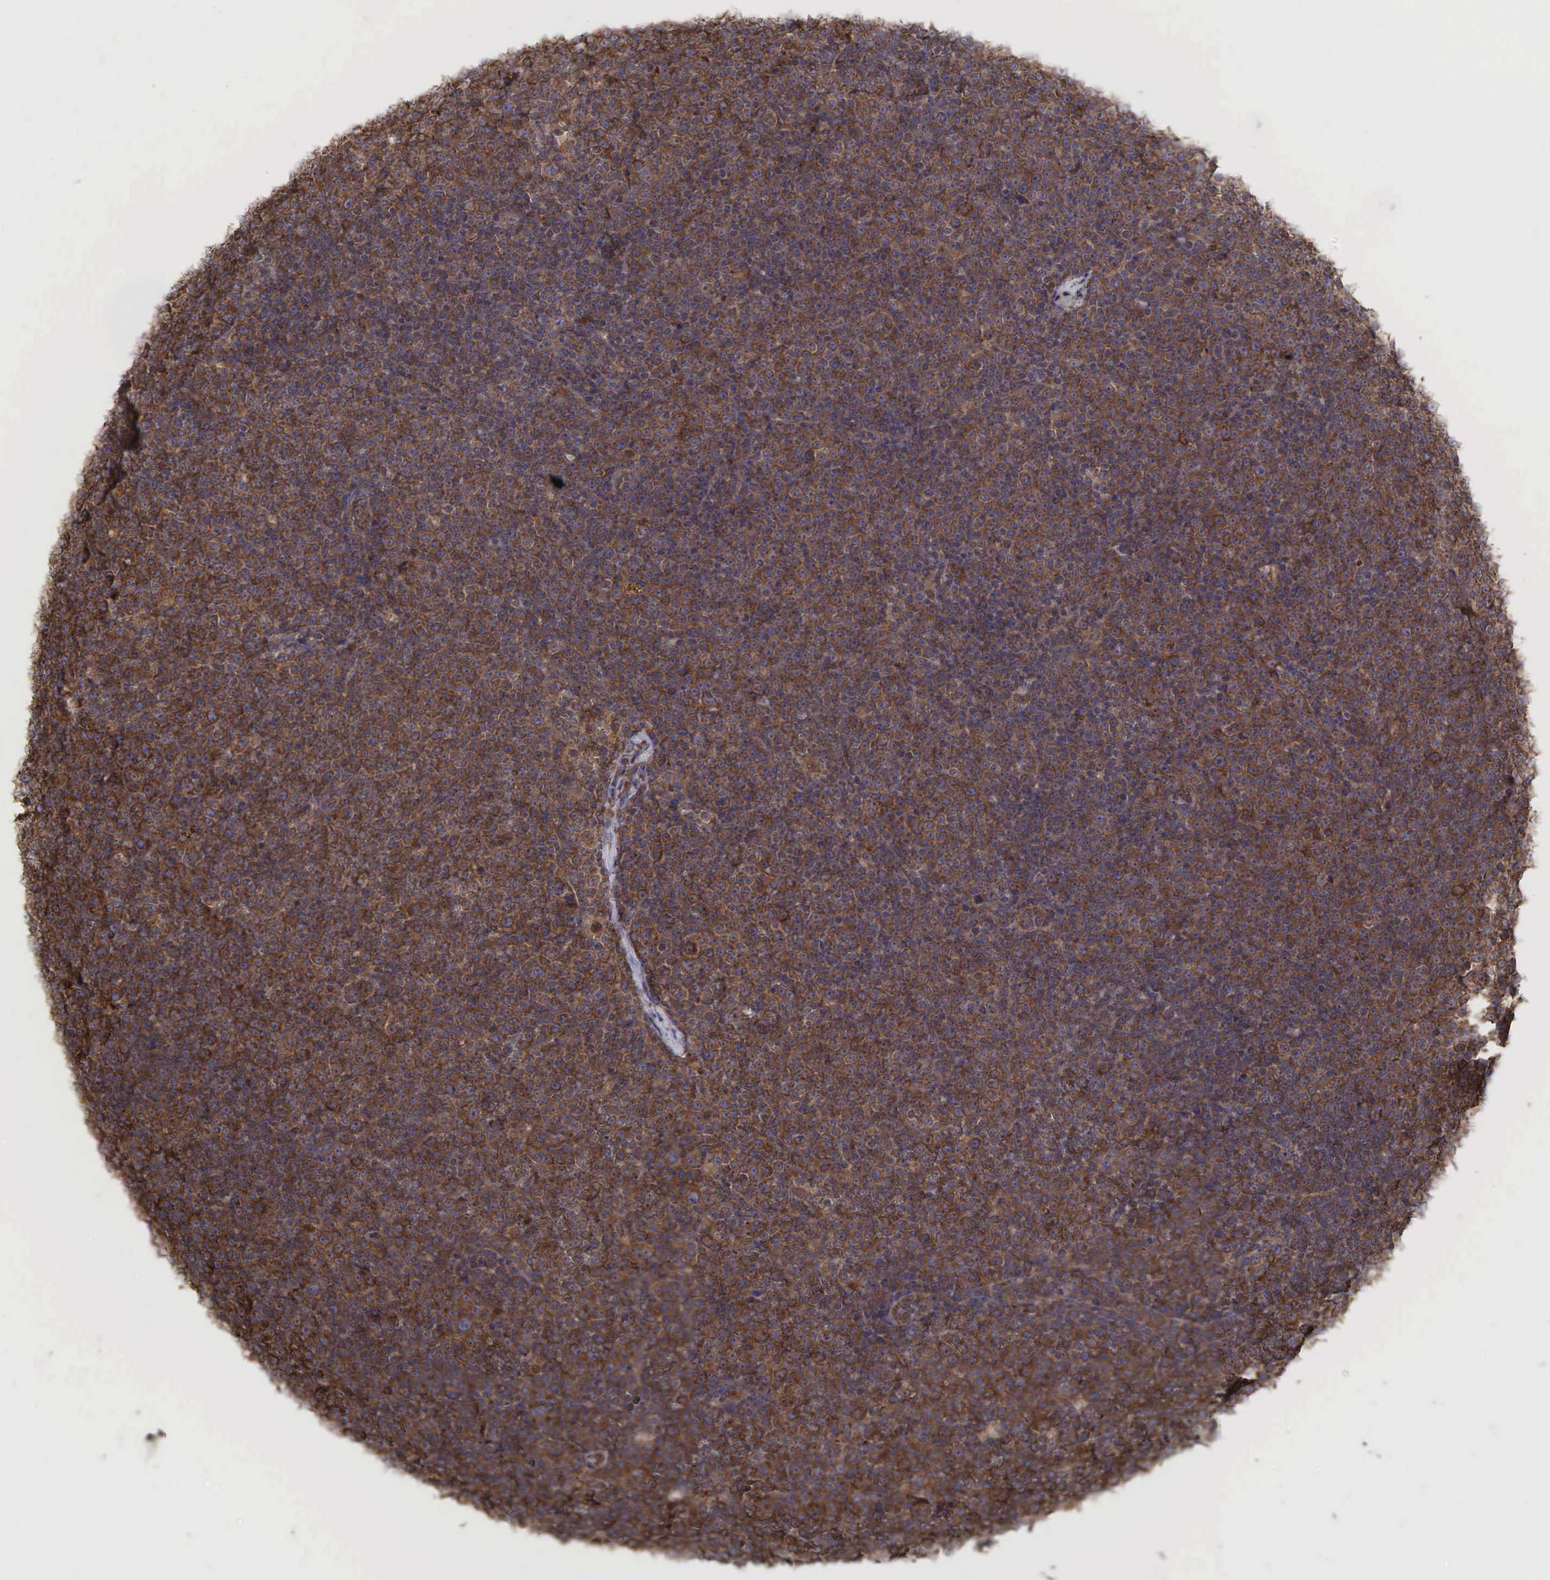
{"staining": {"intensity": "moderate", "quantity": ">75%", "location": "cytoplasmic/membranous"}, "tissue": "lymphoma", "cell_type": "Tumor cells", "image_type": "cancer", "snomed": [{"axis": "morphology", "description": "Malignant lymphoma, non-Hodgkin's type, Low grade"}, {"axis": "topography", "description": "Lymph node"}], "caption": "Protein positivity by immunohistochemistry demonstrates moderate cytoplasmic/membranous positivity in approximately >75% of tumor cells in low-grade malignant lymphoma, non-Hodgkin's type.", "gene": "PABPC5", "patient": {"sex": "male", "age": 50}}